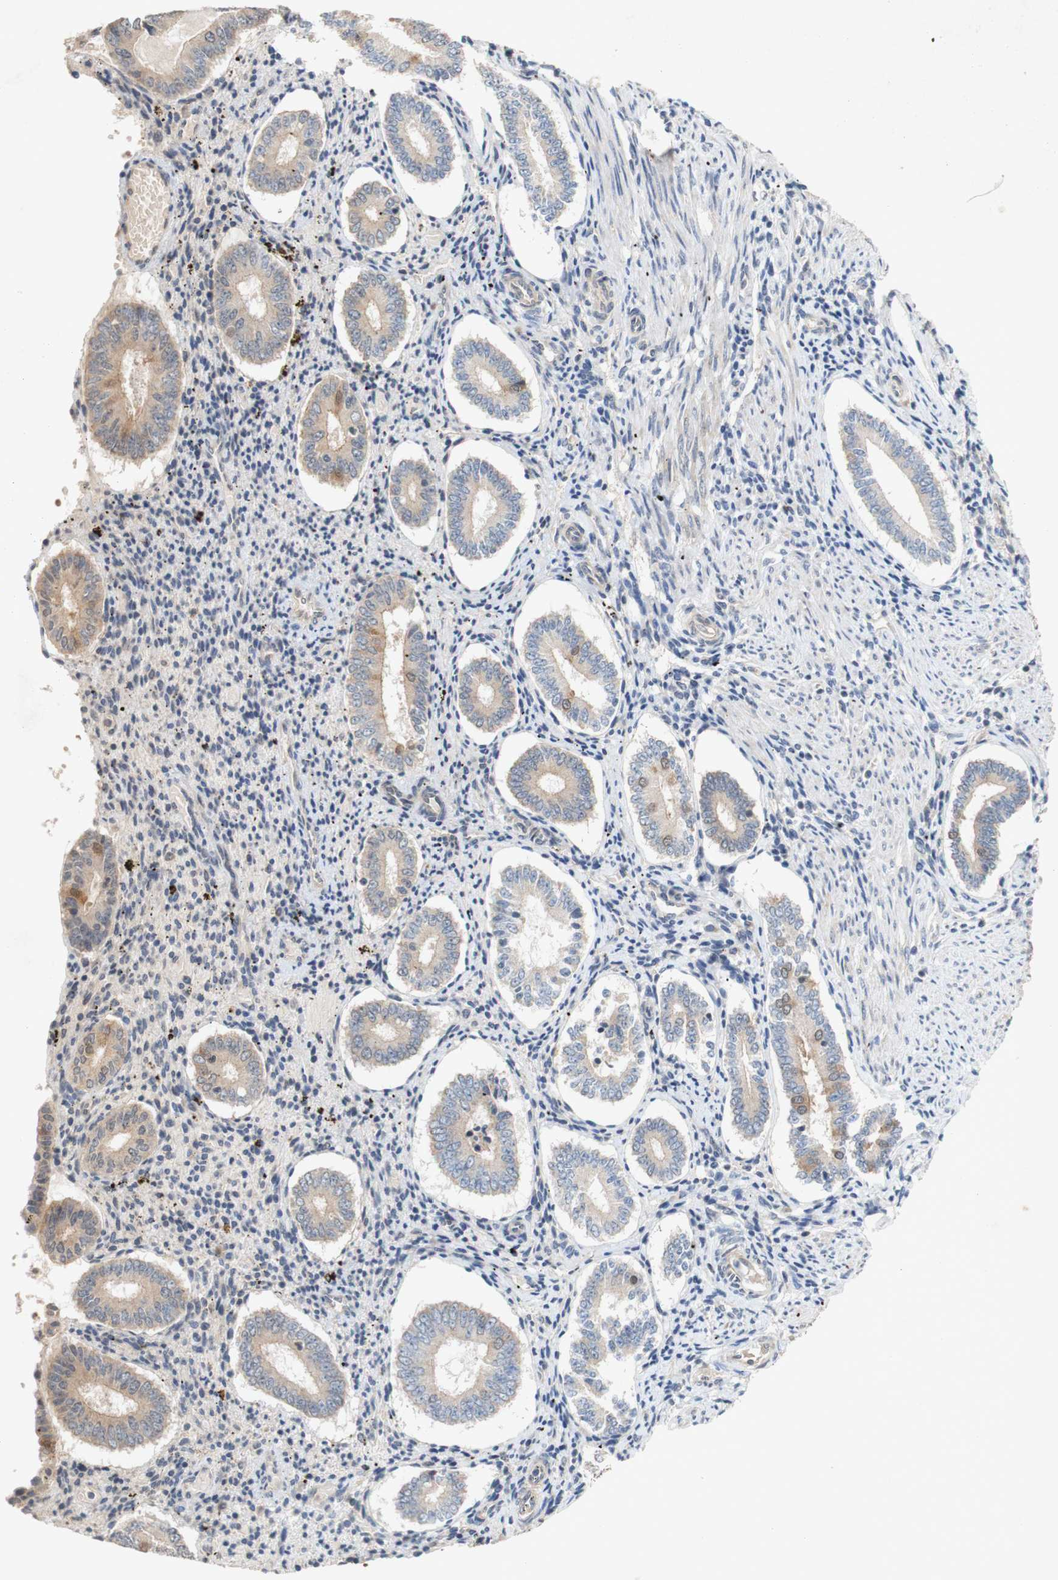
{"staining": {"intensity": "weak", "quantity": "25%-75%", "location": "cytoplasmic/membranous"}, "tissue": "endometrium", "cell_type": "Cells in endometrial stroma", "image_type": "normal", "snomed": [{"axis": "morphology", "description": "Normal tissue, NOS"}, {"axis": "topography", "description": "Endometrium"}], "caption": "Cells in endometrial stroma demonstrate low levels of weak cytoplasmic/membranous positivity in approximately 25%-75% of cells in unremarkable human endometrium.", "gene": "PIN1", "patient": {"sex": "female", "age": 42}}